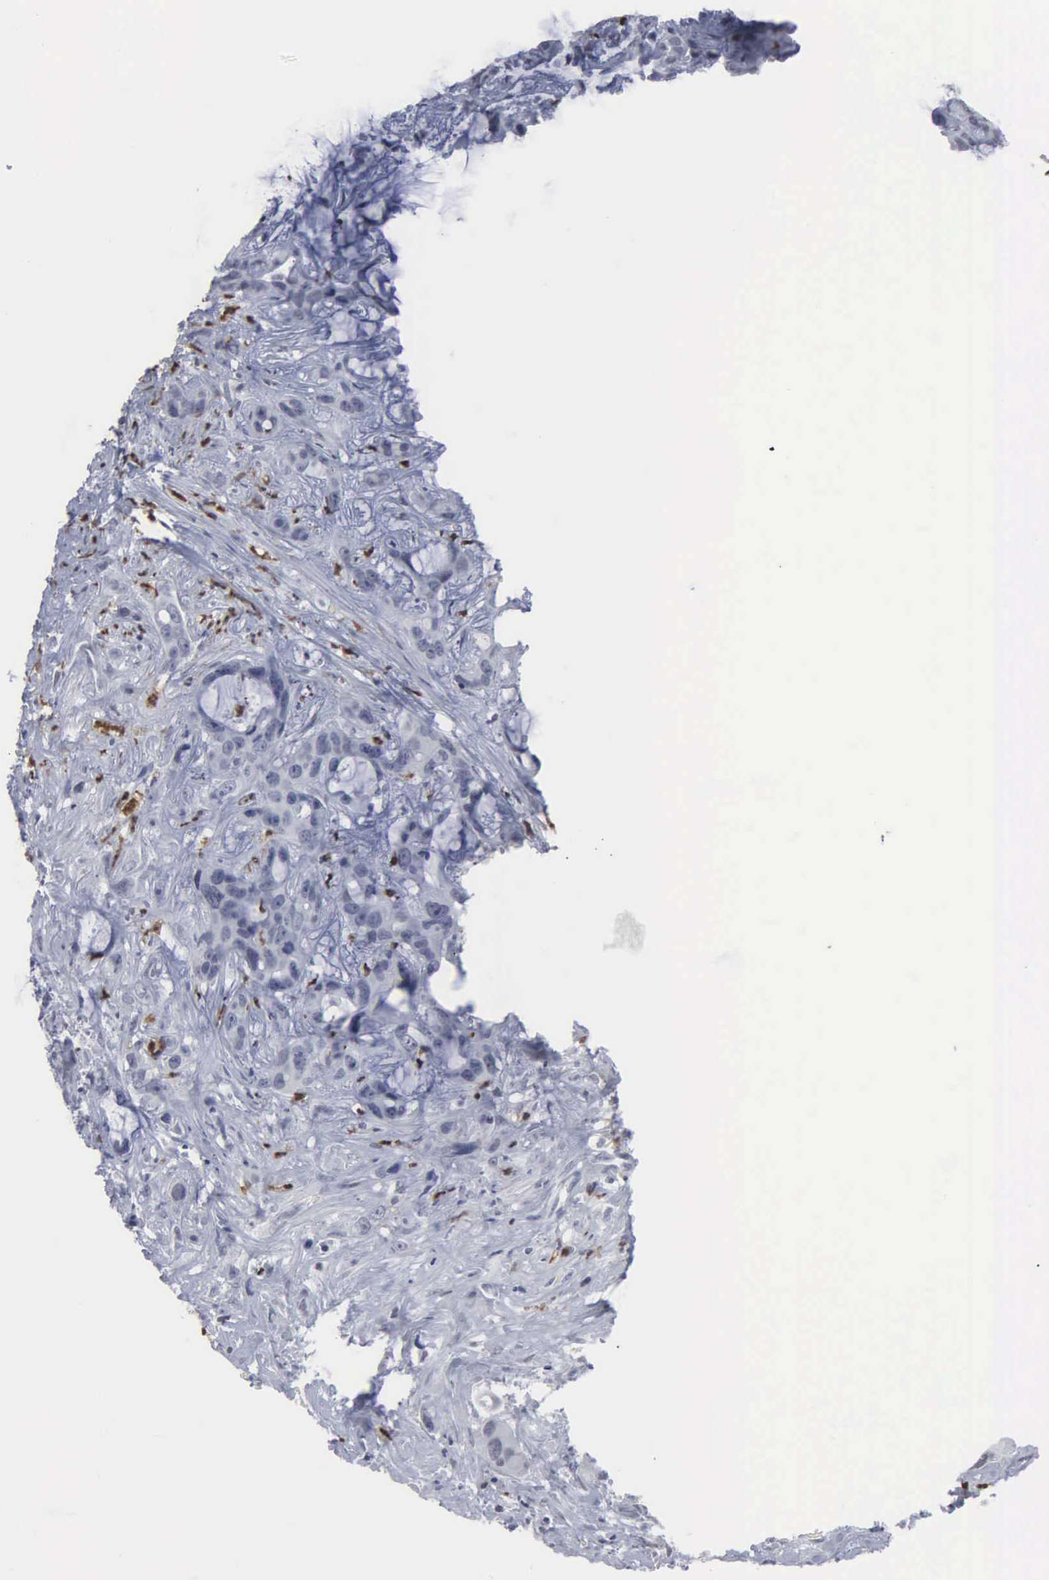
{"staining": {"intensity": "negative", "quantity": "none", "location": "none"}, "tissue": "liver cancer", "cell_type": "Tumor cells", "image_type": "cancer", "snomed": [{"axis": "morphology", "description": "Cholangiocarcinoma"}, {"axis": "topography", "description": "Liver"}], "caption": "Tumor cells are negative for brown protein staining in liver cancer.", "gene": "SPIN3", "patient": {"sex": "female", "age": 65}}